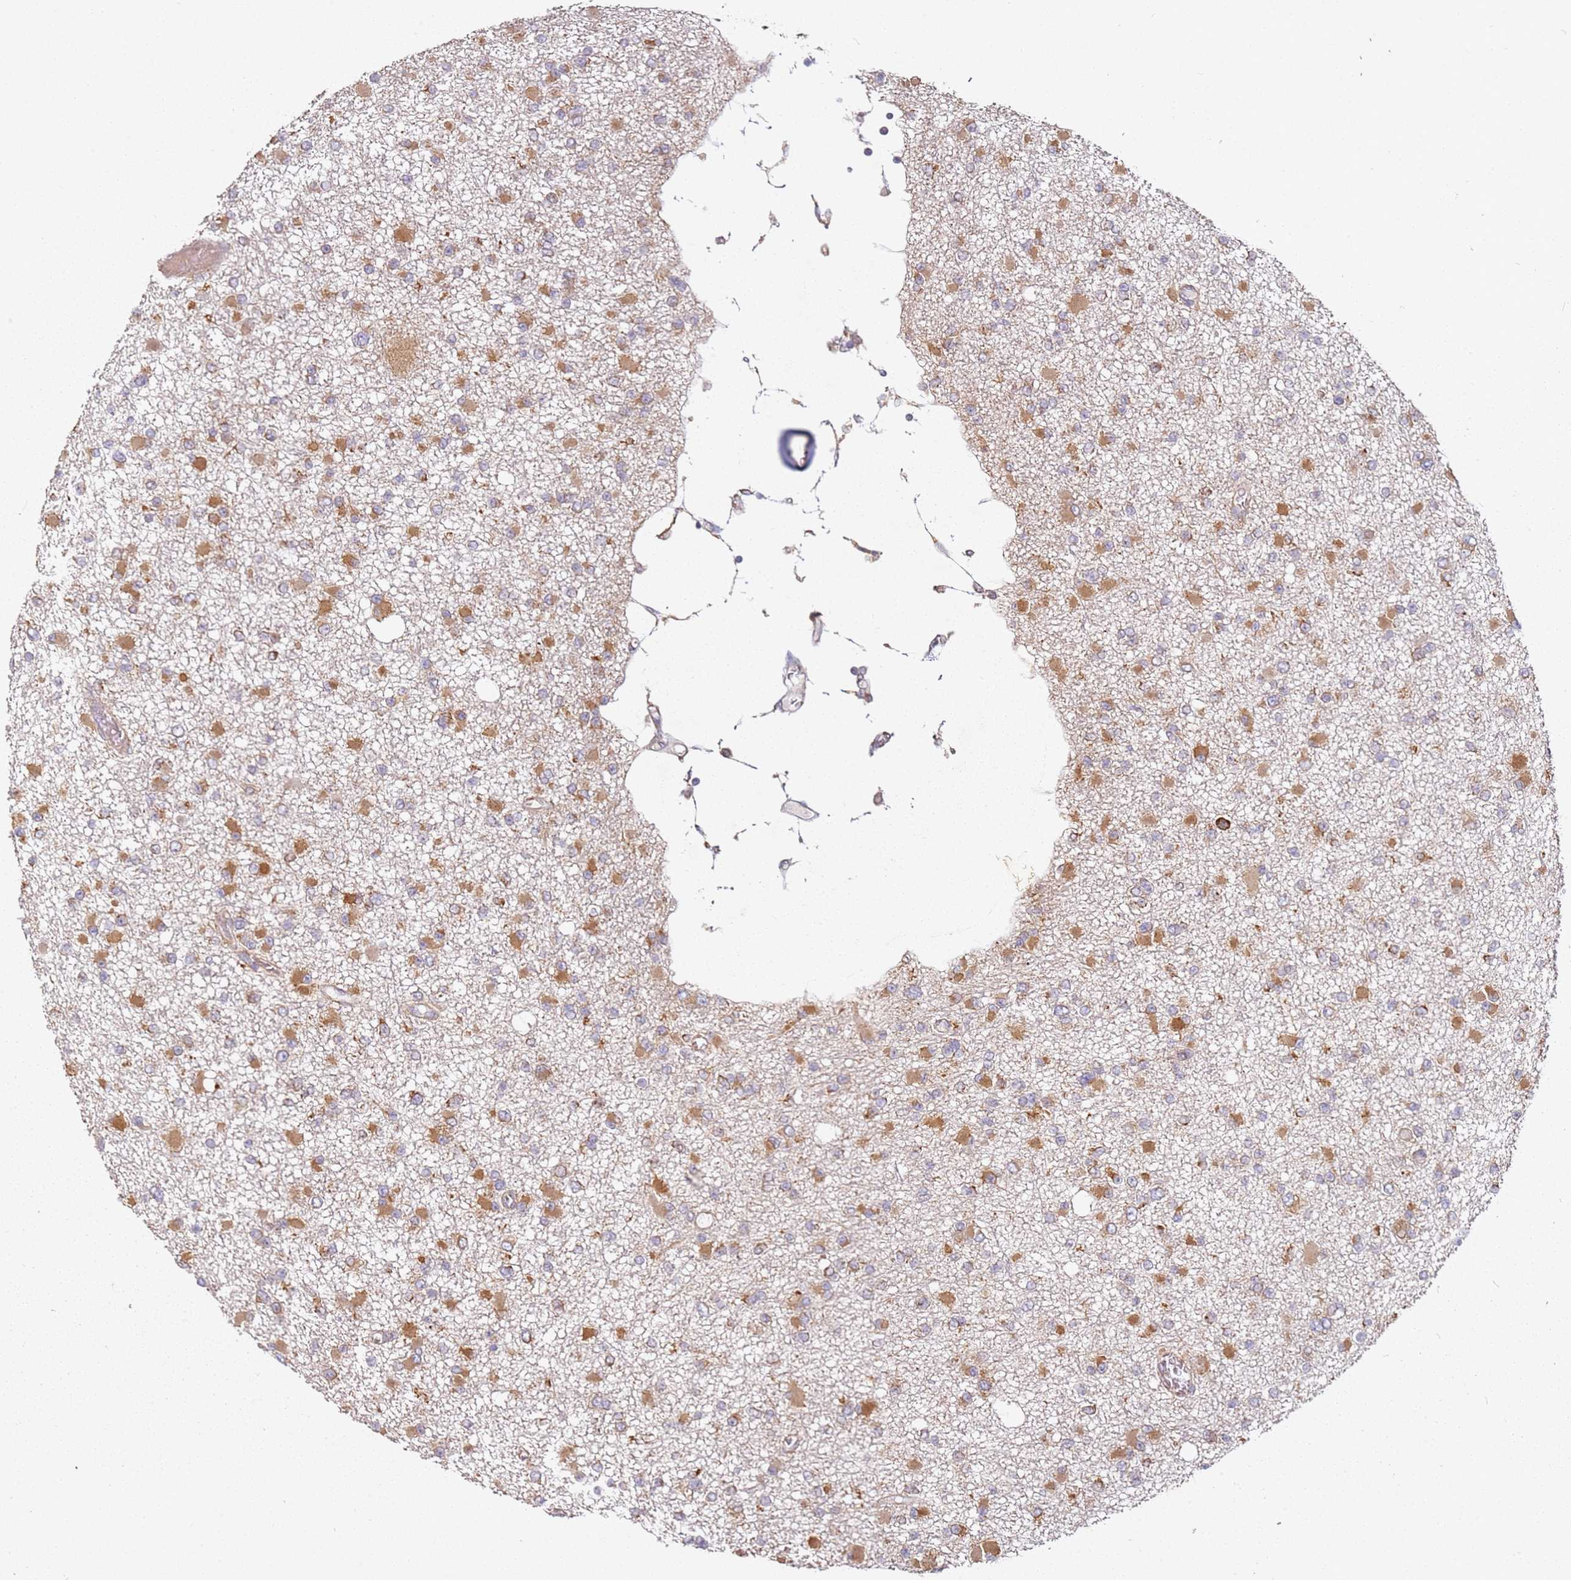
{"staining": {"intensity": "moderate", "quantity": ">75%", "location": "cytoplasmic/membranous"}, "tissue": "glioma", "cell_type": "Tumor cells", "image_type": "cancer", "snomed": [{"axis": "morphology", "description": "Glioma, malignant, Low grade"}, {"axis": "topography", "description": "Brain"}], "caption": "Tumor cells reveal medium levels of moderate cytoplasmic/membranous staining in about >75% of cells in malignant low-grade glioma.", "gene": "ARFRP1", "patient": {"sex": "female", "age": 22}}